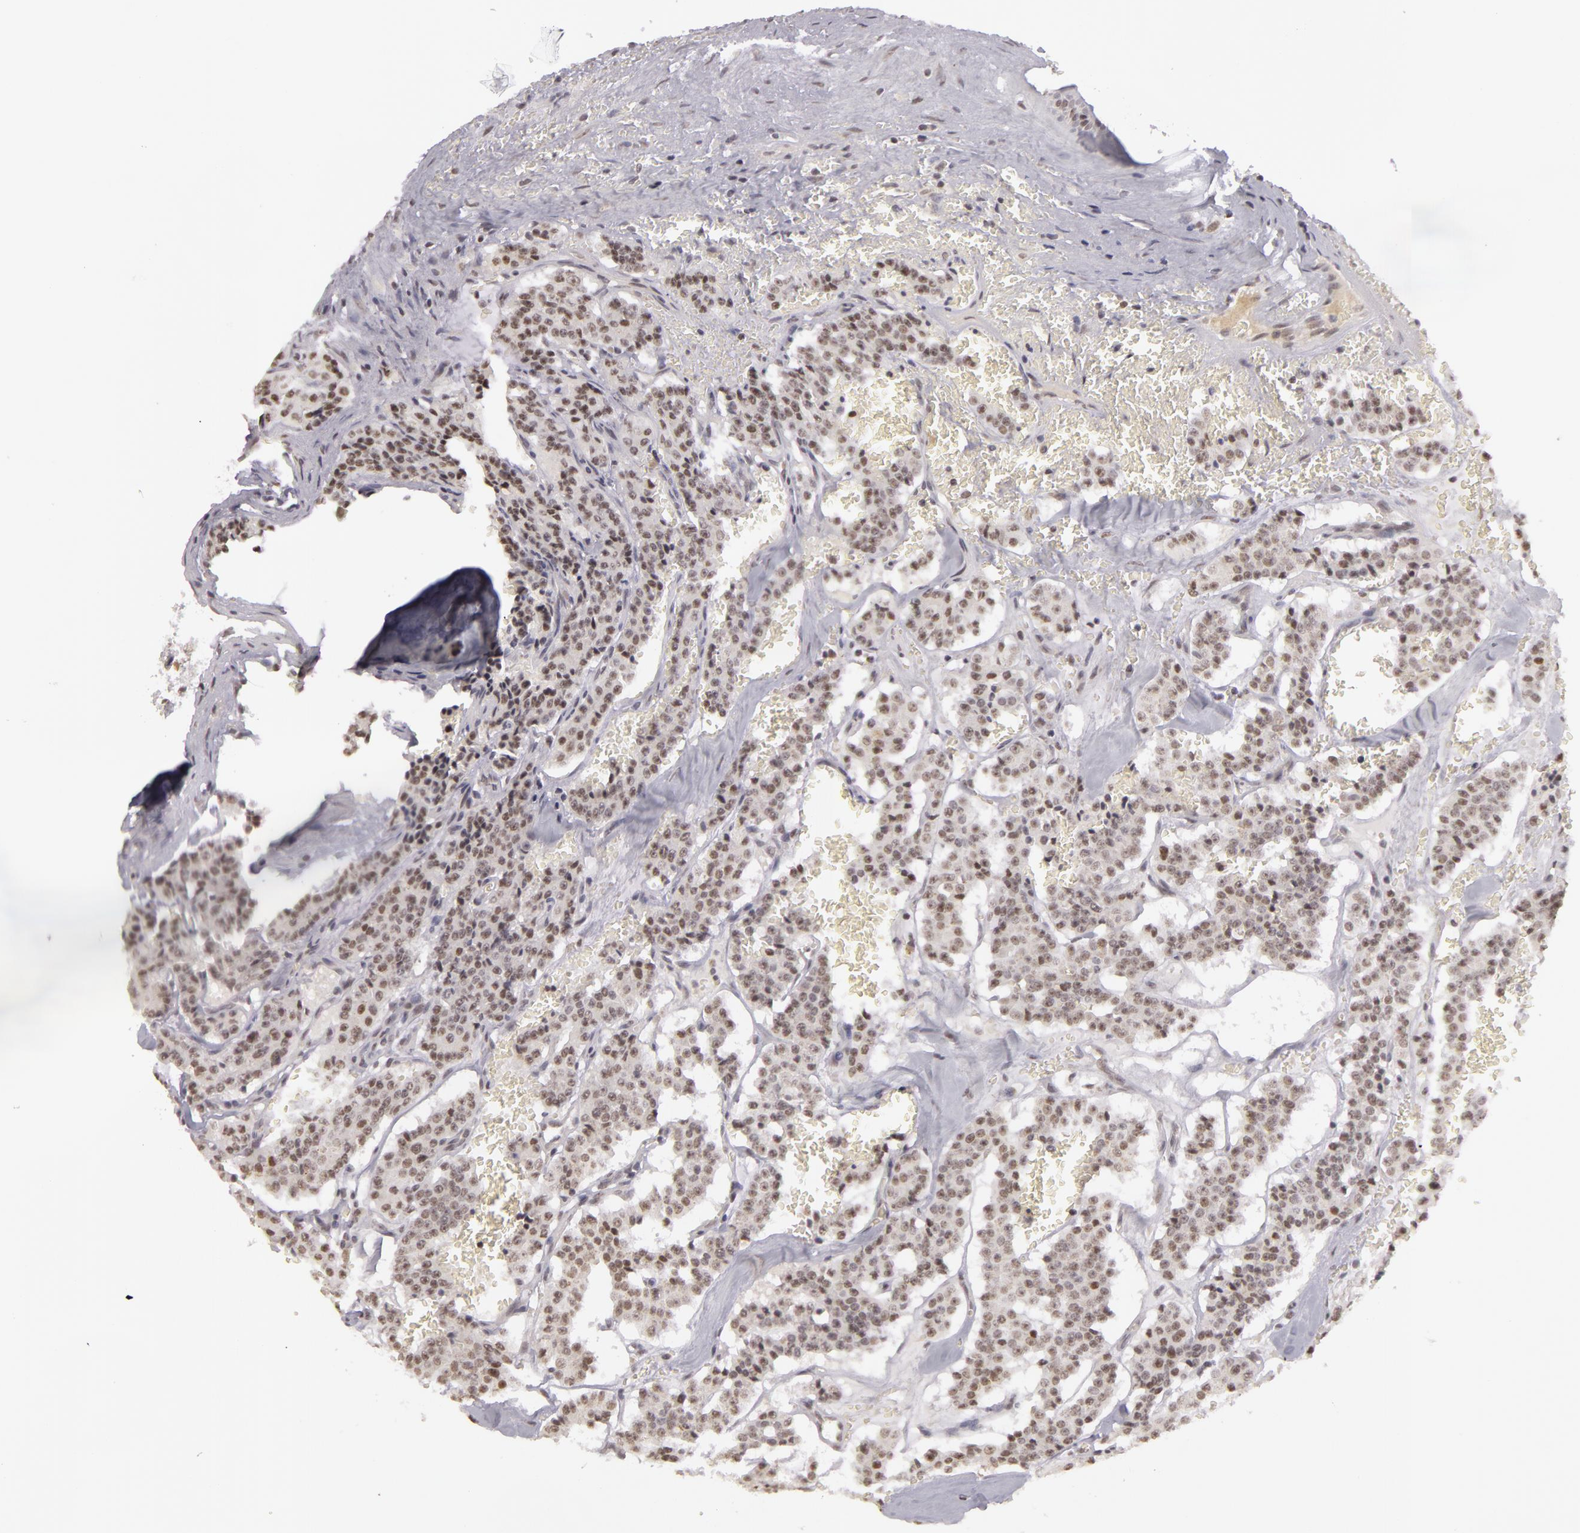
{"staining": {"intensity": "weak", "quantity": "<25%", "location": "nuclear"}, "tissue": "carcinoid", "cell_type": "Tumor cells", "image_type": "cancer", "snomed": [{"axis": "morphology", "description": "Carcinoid, malignant, NOS"}, {"axis": "topography", "description": "Bronchus"}], "caption": "This is an immunohistochemistry (IHC) micrograph of human carcinoid. There is no expression in tumor cells.", "gene": "RRP7A", "patient": {"sex": "male", "age": 55}}